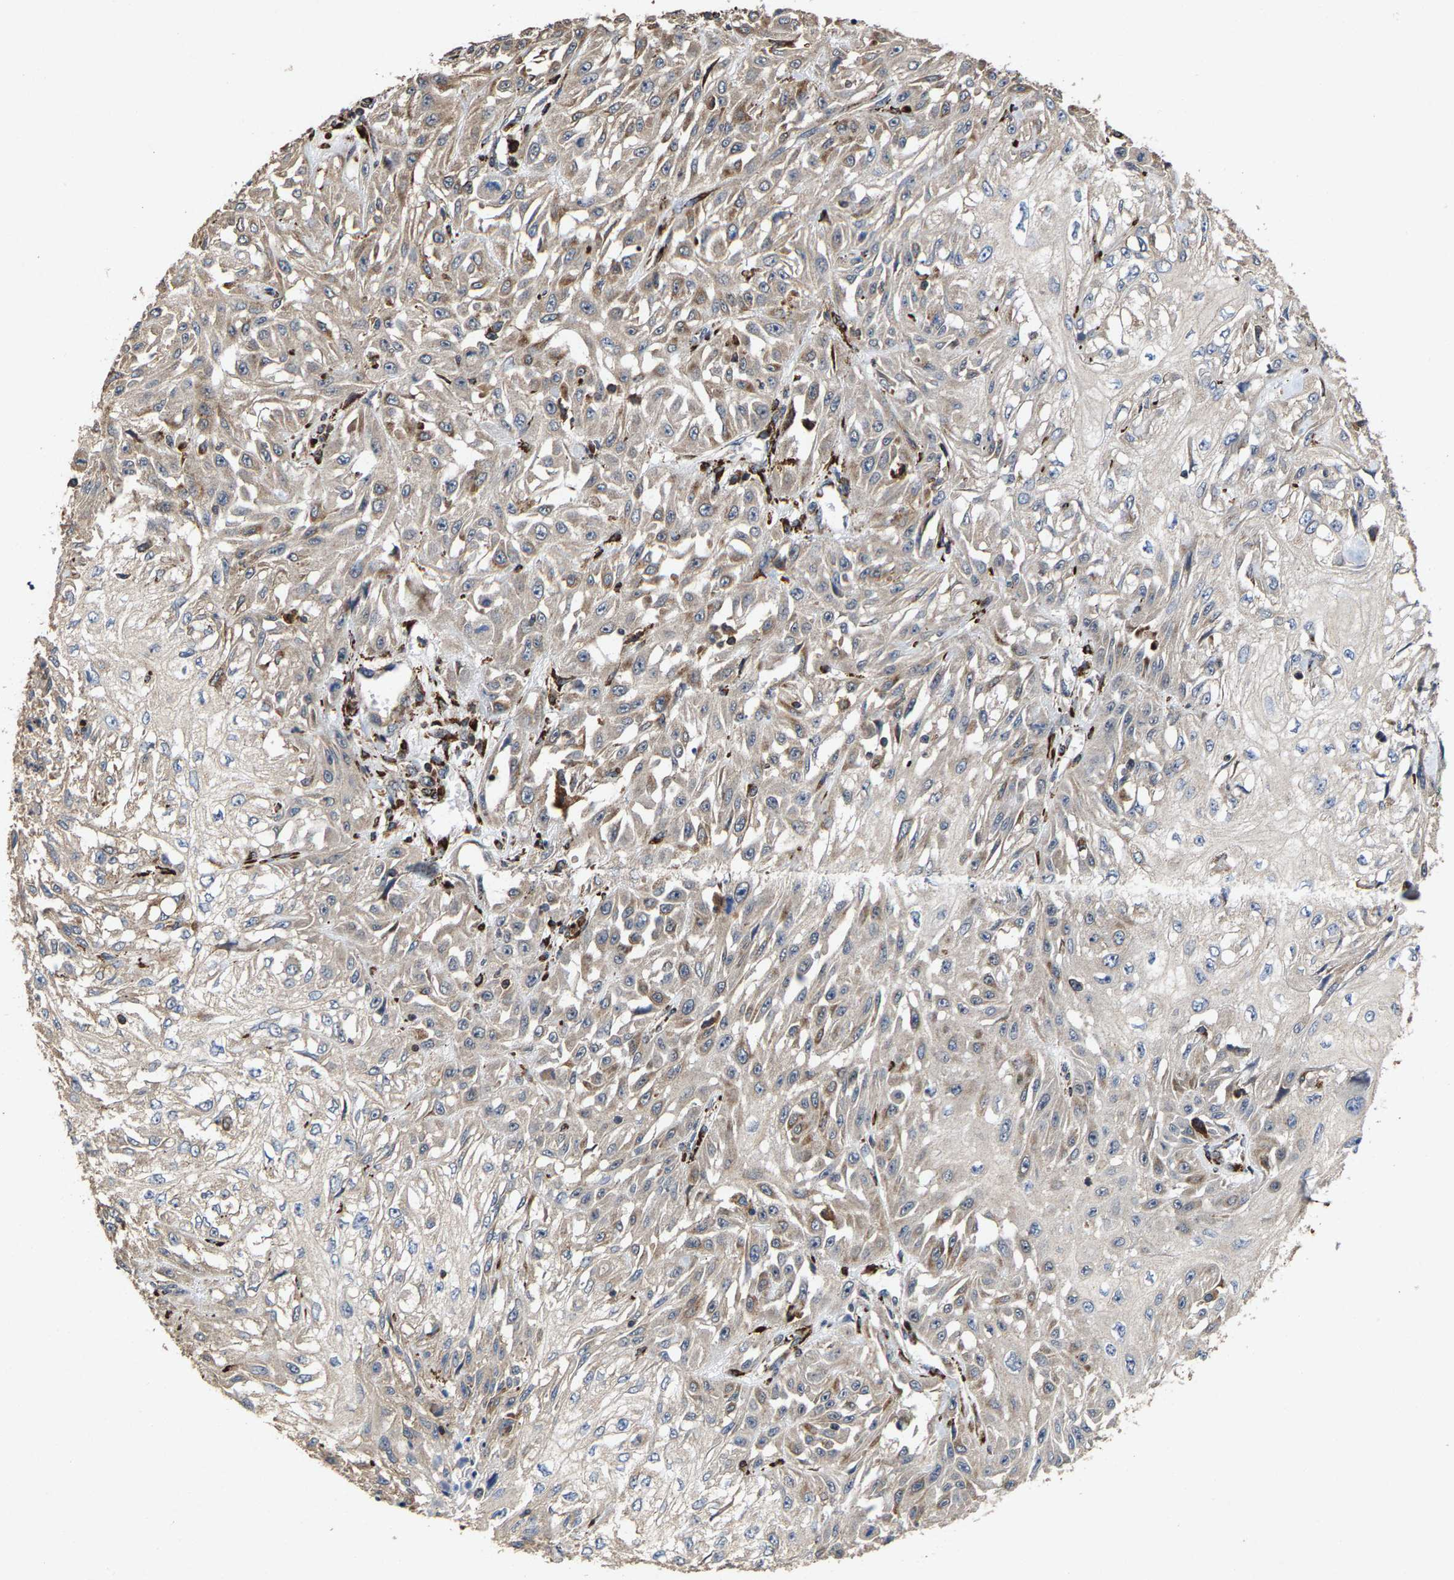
{"staining": {"intensity": "weak", "quantity": "<25%", "location": "cytoplasmic/membranous"}, "tissue": "skin cancer", "cell_type": "Tumor cells", "image_type": "cancer", "snomed": [{"axis": "morphology", "description": "Squamous cell carcinoma, NOS"}, {"axis": "morphology", "description": "Squamous cell carcinoma, metastatic, NOS"}, {"axis": "topography", "description": "Skin"}, {"axis": "topography", "description": "Lymph node"}], "caption": "Photomicrograph shows no protein staining in tumor cells of skin cancer (squamous cell carcinoma) tissue.", "gene": "FGD3", "patient": {"sex": "male", "age": 75}}